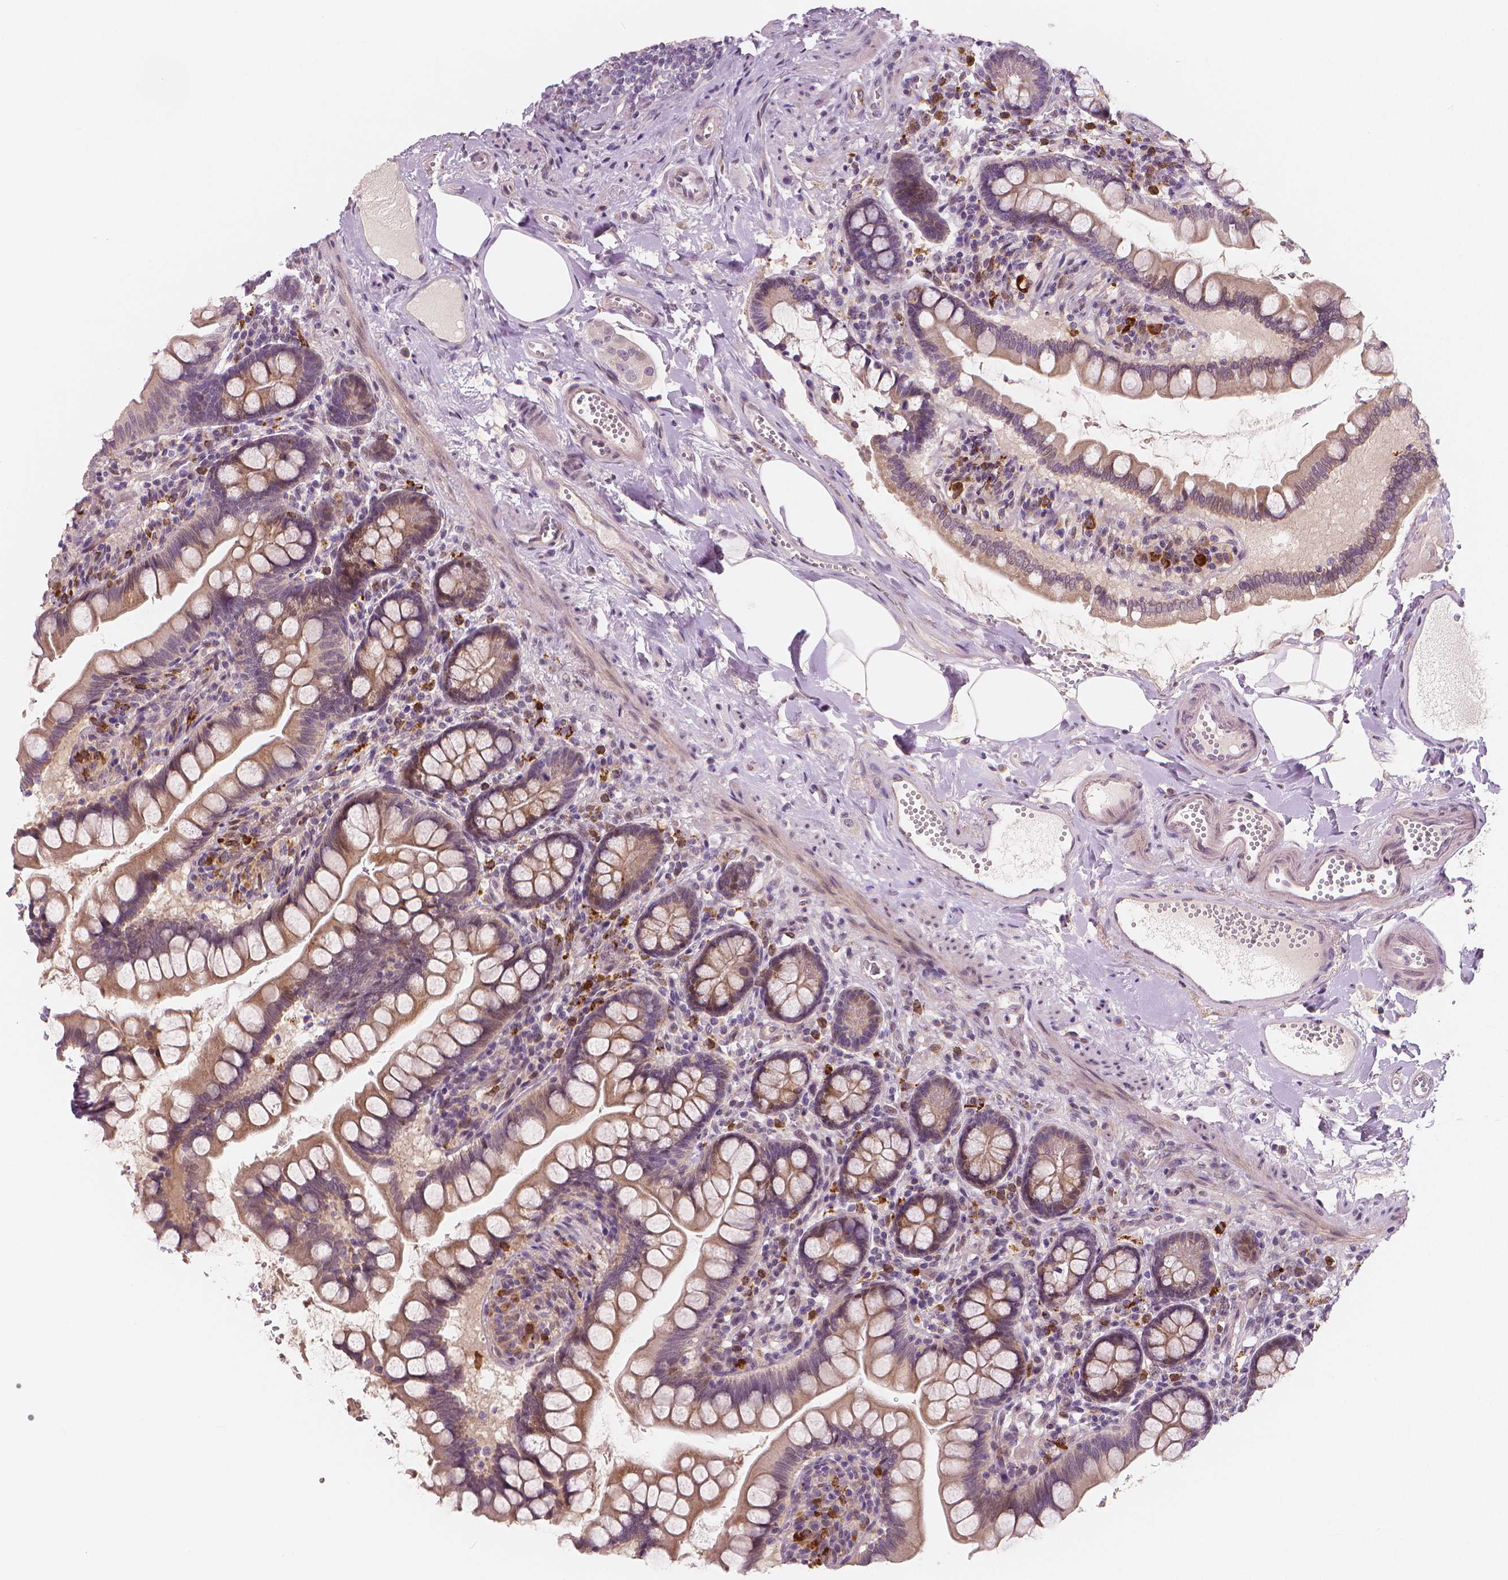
{"staining": {"intensity": "weak", "quantity": ">75%", "location": "cytoplasmic/membranous"}, "tissue": "small intestine", "cell_type": "Glandular cells", "image_type": "normal", "snomed": [{"axis": "morphology", "description": "Normal tissue, NOS"}, {"axis": "topography", "description": "Small intestine"}], "caption": "Approximately >75% of glandular cells in benign human small intestine demonstrate weak cytoplasmic/membranous protein expression as visualized by brown immunohistochemical staining.", "gene": "RNASE7", "patient": {"sex": "female", "age": 56}}